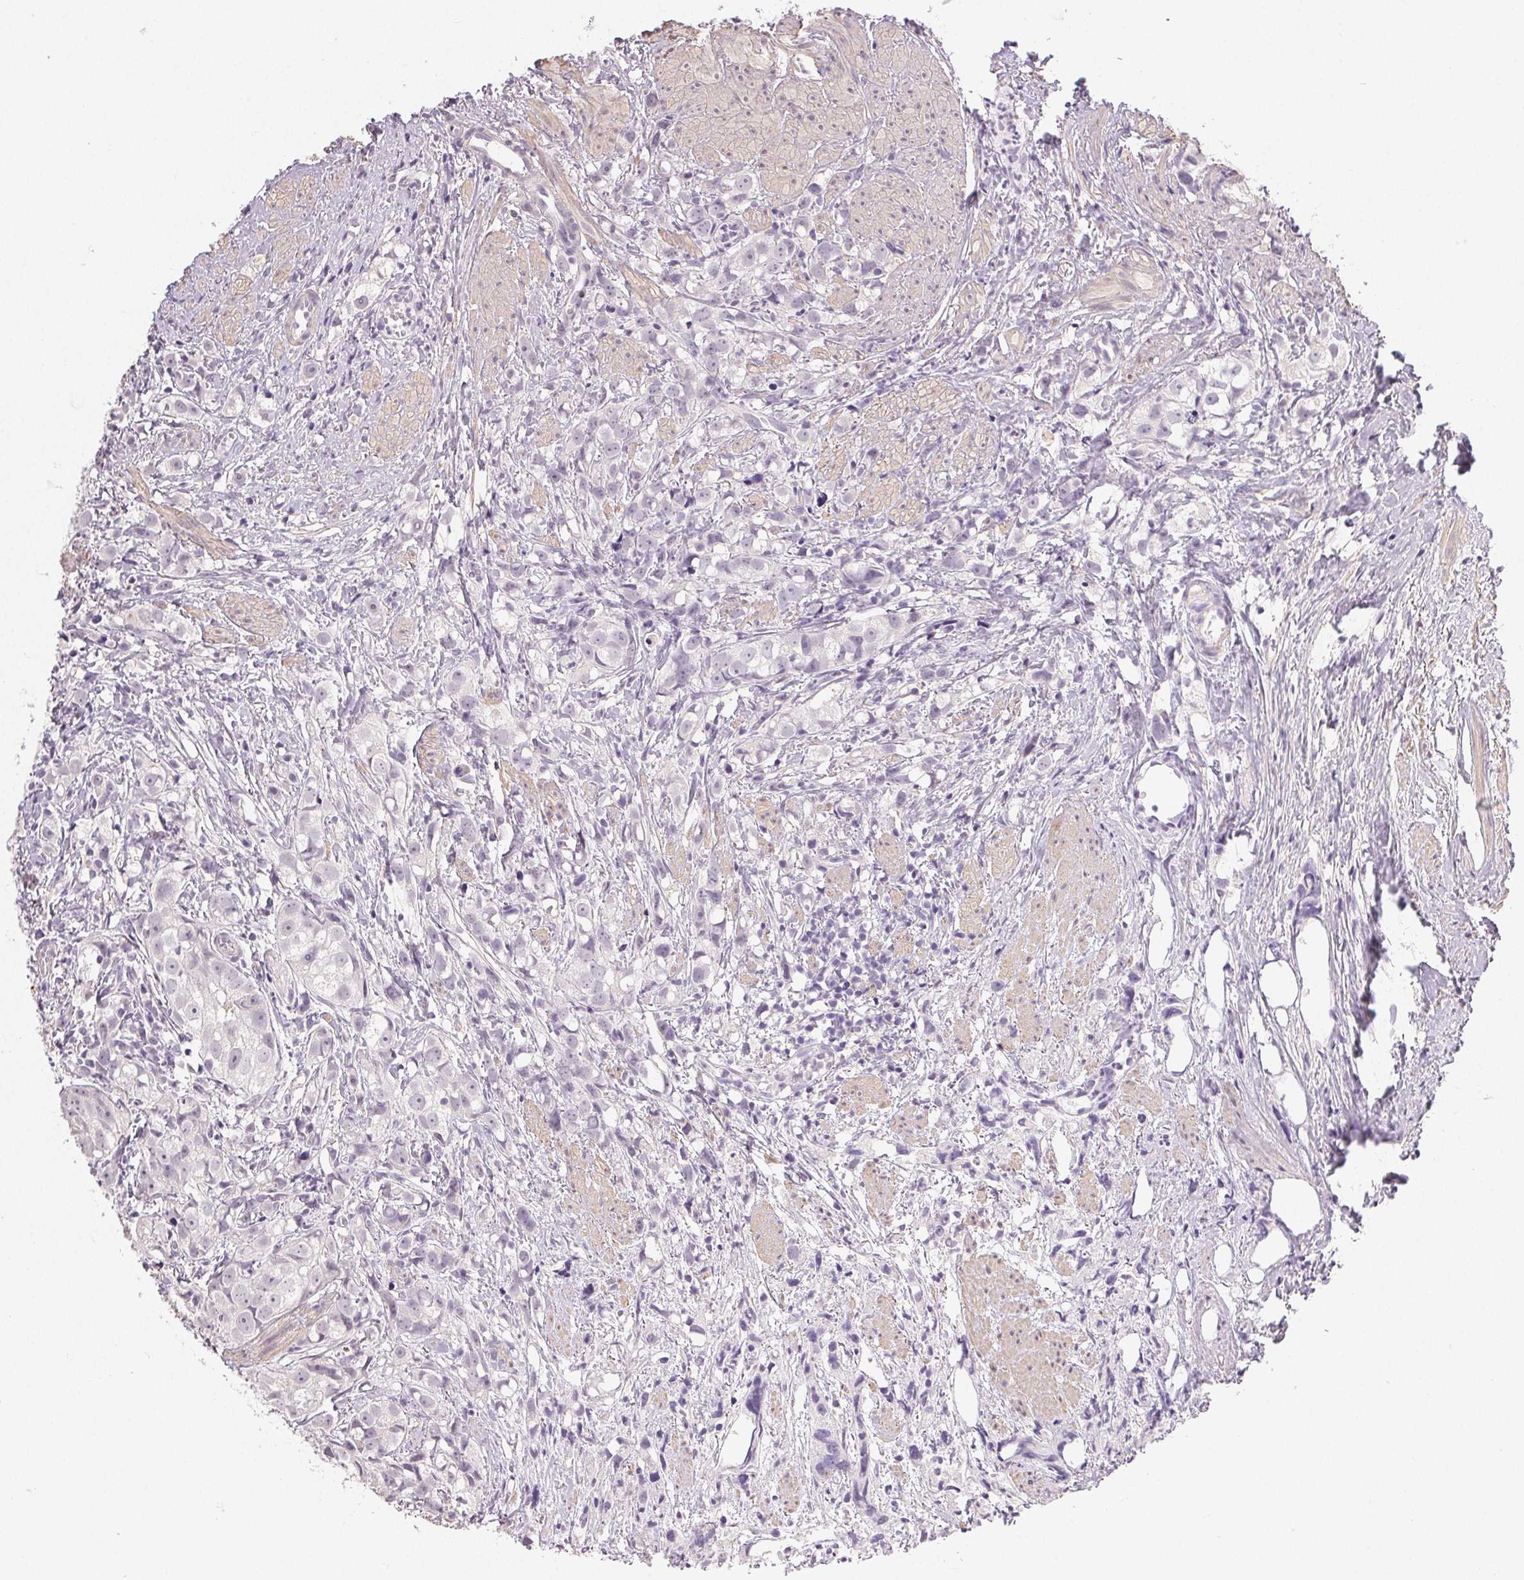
{"staining": {"intensity": "negative", "quantity": "none", "location": "none"}, "tissue": "prostate cancer", "cell_type": "Tumor cells", "image_type": "cancer", "snomed": [{"axis": "morphology", "description": "Adenocarcinoma, High grade"}, {"axis": "topography", "description": "Prostate"}], "caption": "High power microscopy histopathology image of an IHC photomicrograph of prostate adenocarcinoma (high-grade), revealing no significant expression in tumor cells.", "gene": "TMEM174", "patient": {"sex": "male", "age": 68}}